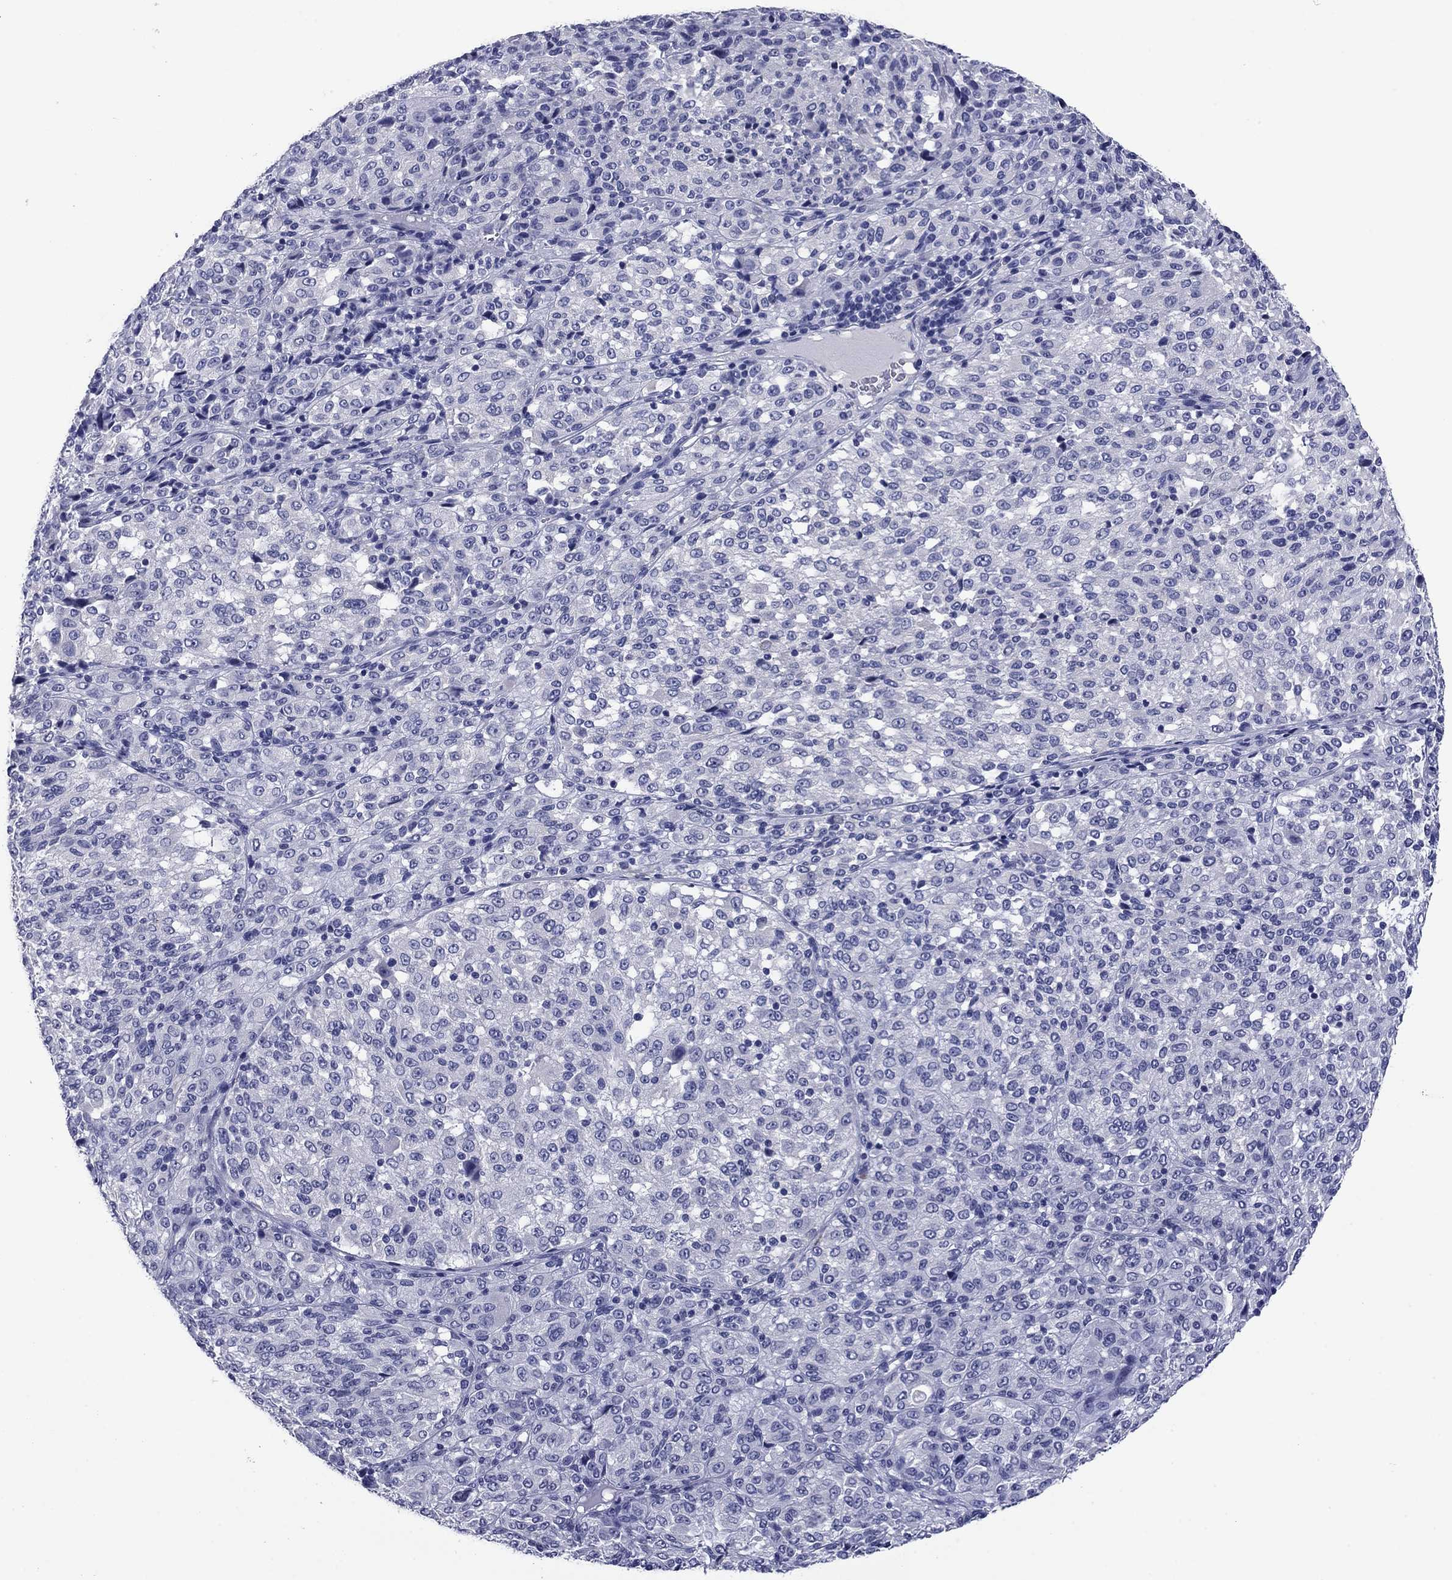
{"staining": {"intensity": "negative", "quantity": "none", "location": "none"}, "tissue": "melanoma", "cell_type": "Tumor cells", "image_type": "cancer", "snomed": [{"axis": "morphology", "description": "Malignant melanoma, Metastatic site"}, {"axis": "topography", "description": "Brain"}], "caption": "High power microscopy photomicrograph of an IHC micrograph of melanoma, revealing no significant expression in tumor cells.", "gene": "HAO1", "patient": {"sex": "female", "age": 56}}